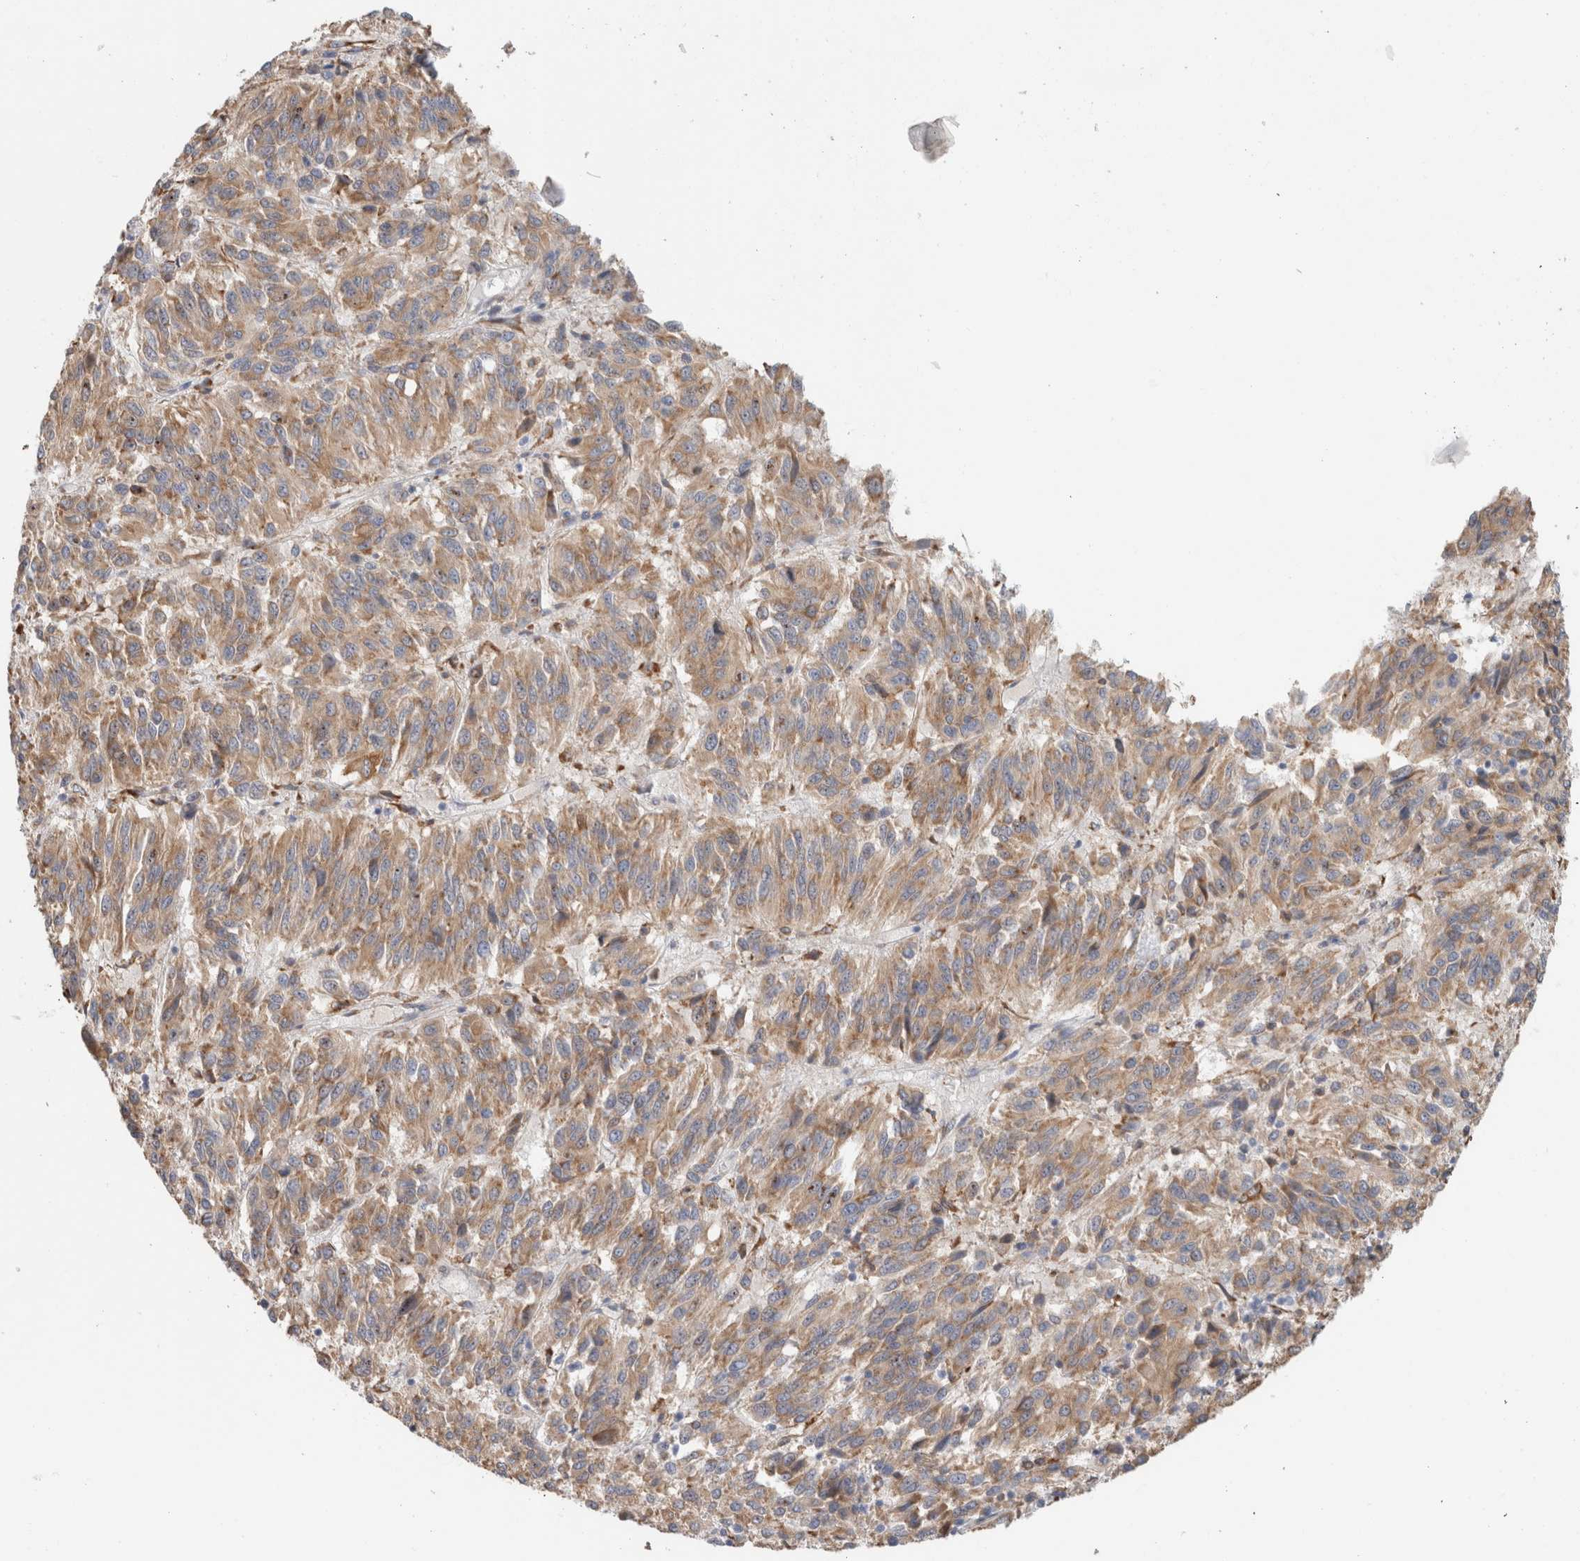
{"staining": {"intensity": "weak", "quantity": ">75%", "location": "cytoplasmic/membranous"}, "tissue": "melanoma", "cell_type": "Tumor cells", "image_type": "cancer", "snomed": [{"axis": "morphology", "description": "Malignant melanoma, Metastatic site"}, {"axis": "topography", "description": "Lung"}], "caption": "This micrograph reveals IHC staining of human malignant melanoma (metastatic site), with low weak cytoplasmic/membranous staining in approximately >75% of tumor cells.", "gene": "P4HA1", "patient": {"sex": "male", "age": 64}}